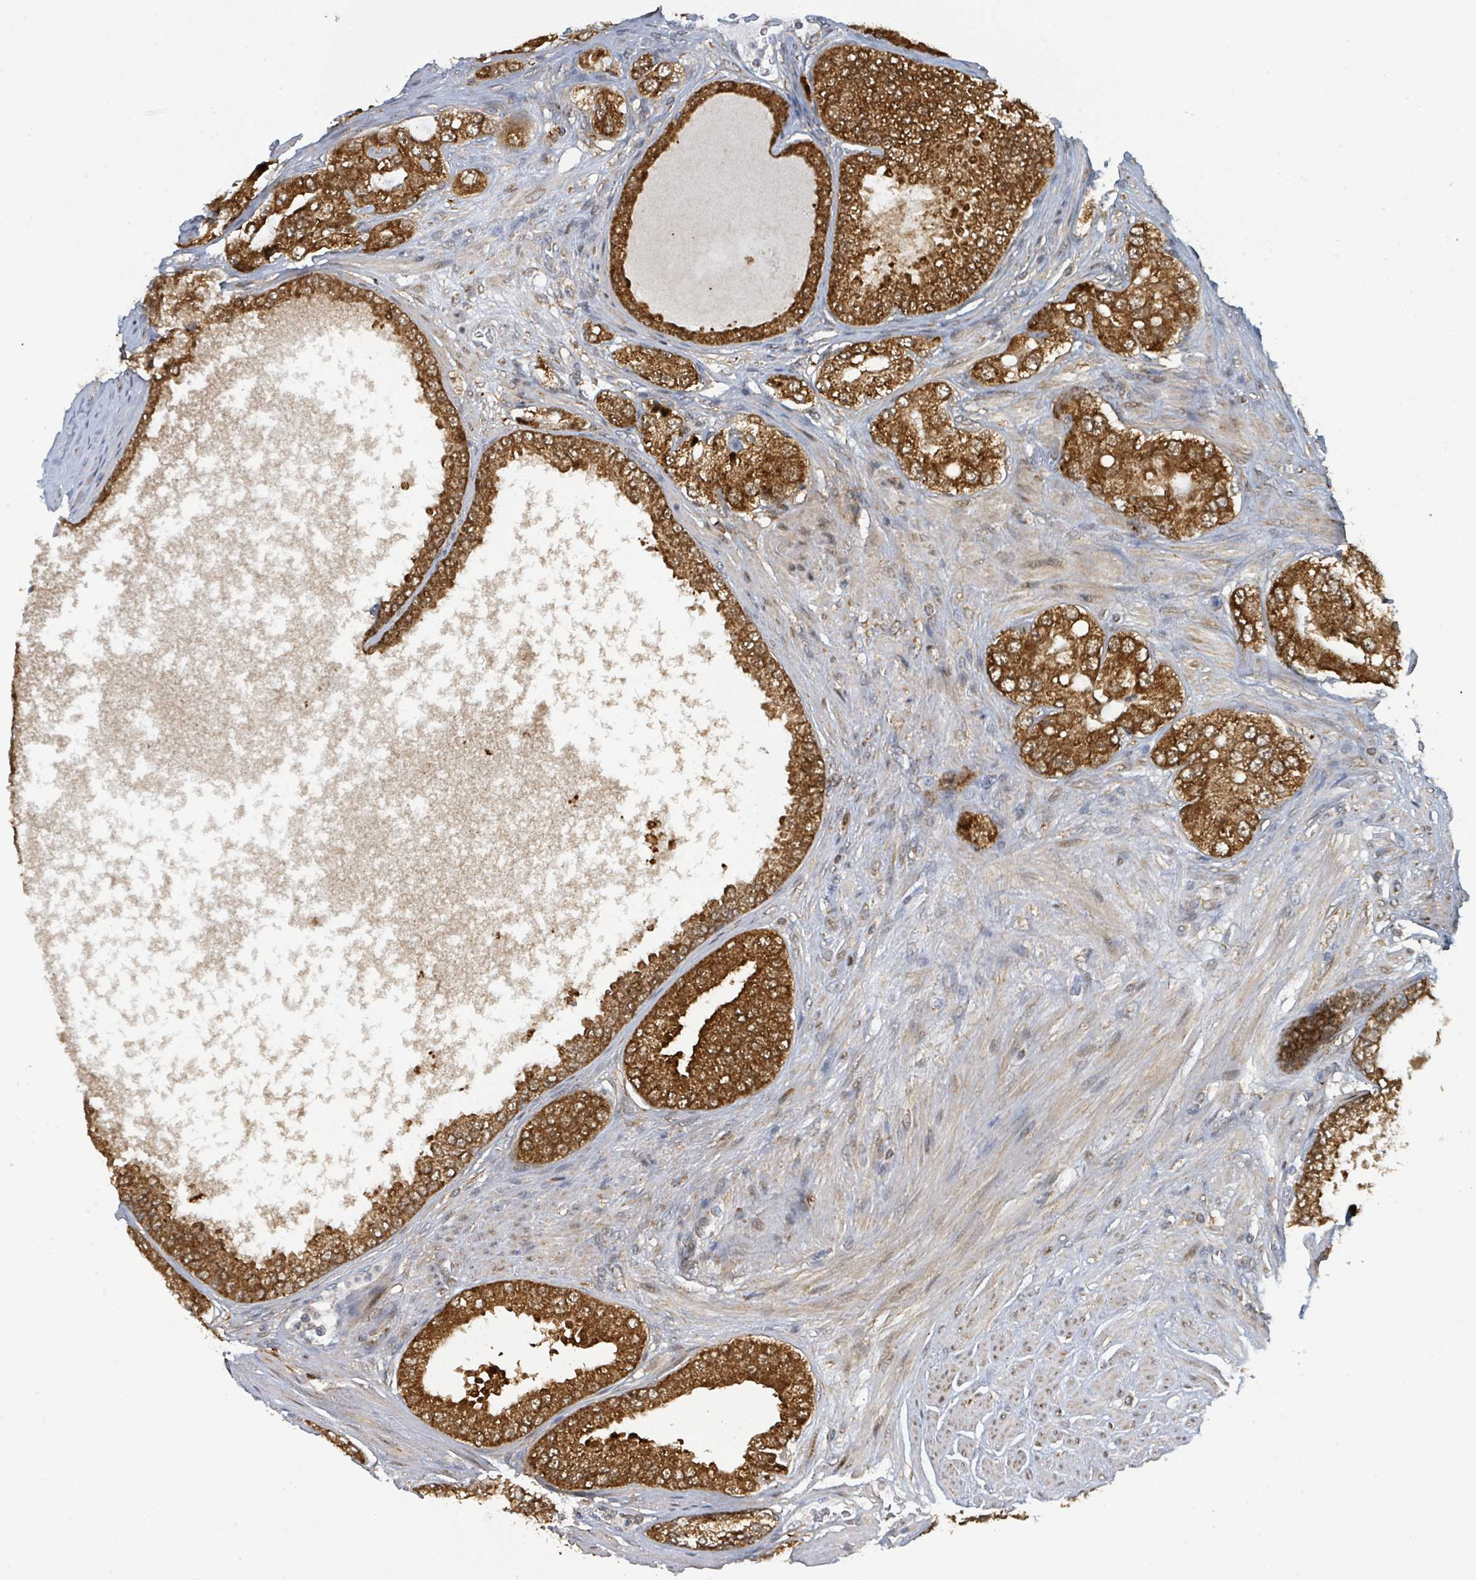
{"staining": {"intensity": "strong", "quantity": ">75%", "location": "cytoplasmic/membranous"}, "tissue": "prostate cancer", "cell_type": "Tumor cells", "image_type": "cancer", "snomed": [{"axis": "morphology", "description": "Adenocarcinoma, High grade"}, {"axis": "topography", "description": "Prostate"}], "caption": "Strong cytoplasmic/membranous expression is seen in approximately >75% of tumor cells in prostate adenocarcinoma (high-grade). Using DAB (3,3'-diaminobenzidine) (brown) and hematoxylin (blue) stains, captured at high magnification using brightfield microscopy.", "gene": "PSMB7", "patient": {"sex": "male", "age": 71}}